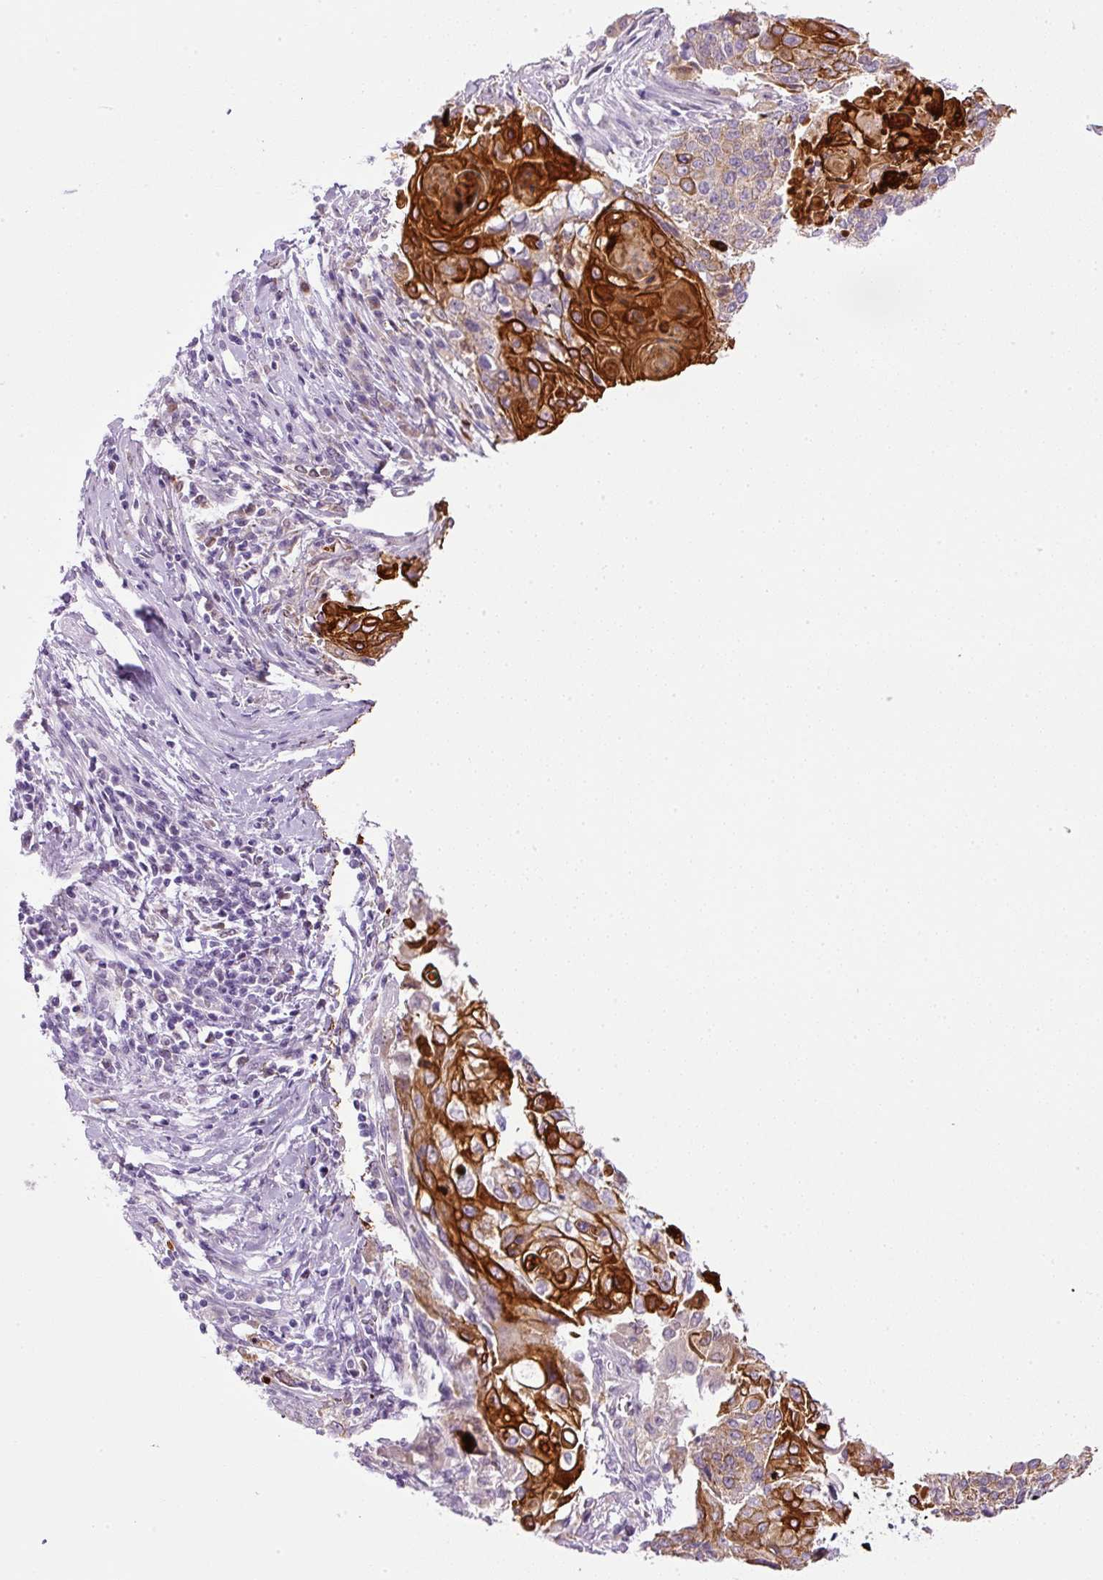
{"staining": {"intensity": "strong", "quantity": "25%-75%", "location": "cytoplasmic/membranous"}, "tissue": "cervical cancer", "cell_type": "Tumor cells", "image_type": "cancer", "snomed": [{"axis": "morphology", "description": "Squamous cell carcinoma, NOS"}, {"axis": "topography", "description": "Cervix"}], "caption": "There is high levels of strong cytoplasmic/membranous expression in tumor cells of cervical squamous cell carcinoma, as demonstrated by immunohistochemical staining (brown color).", "gene": "SRC", "patient": {"sex": "female", "age": 39}}